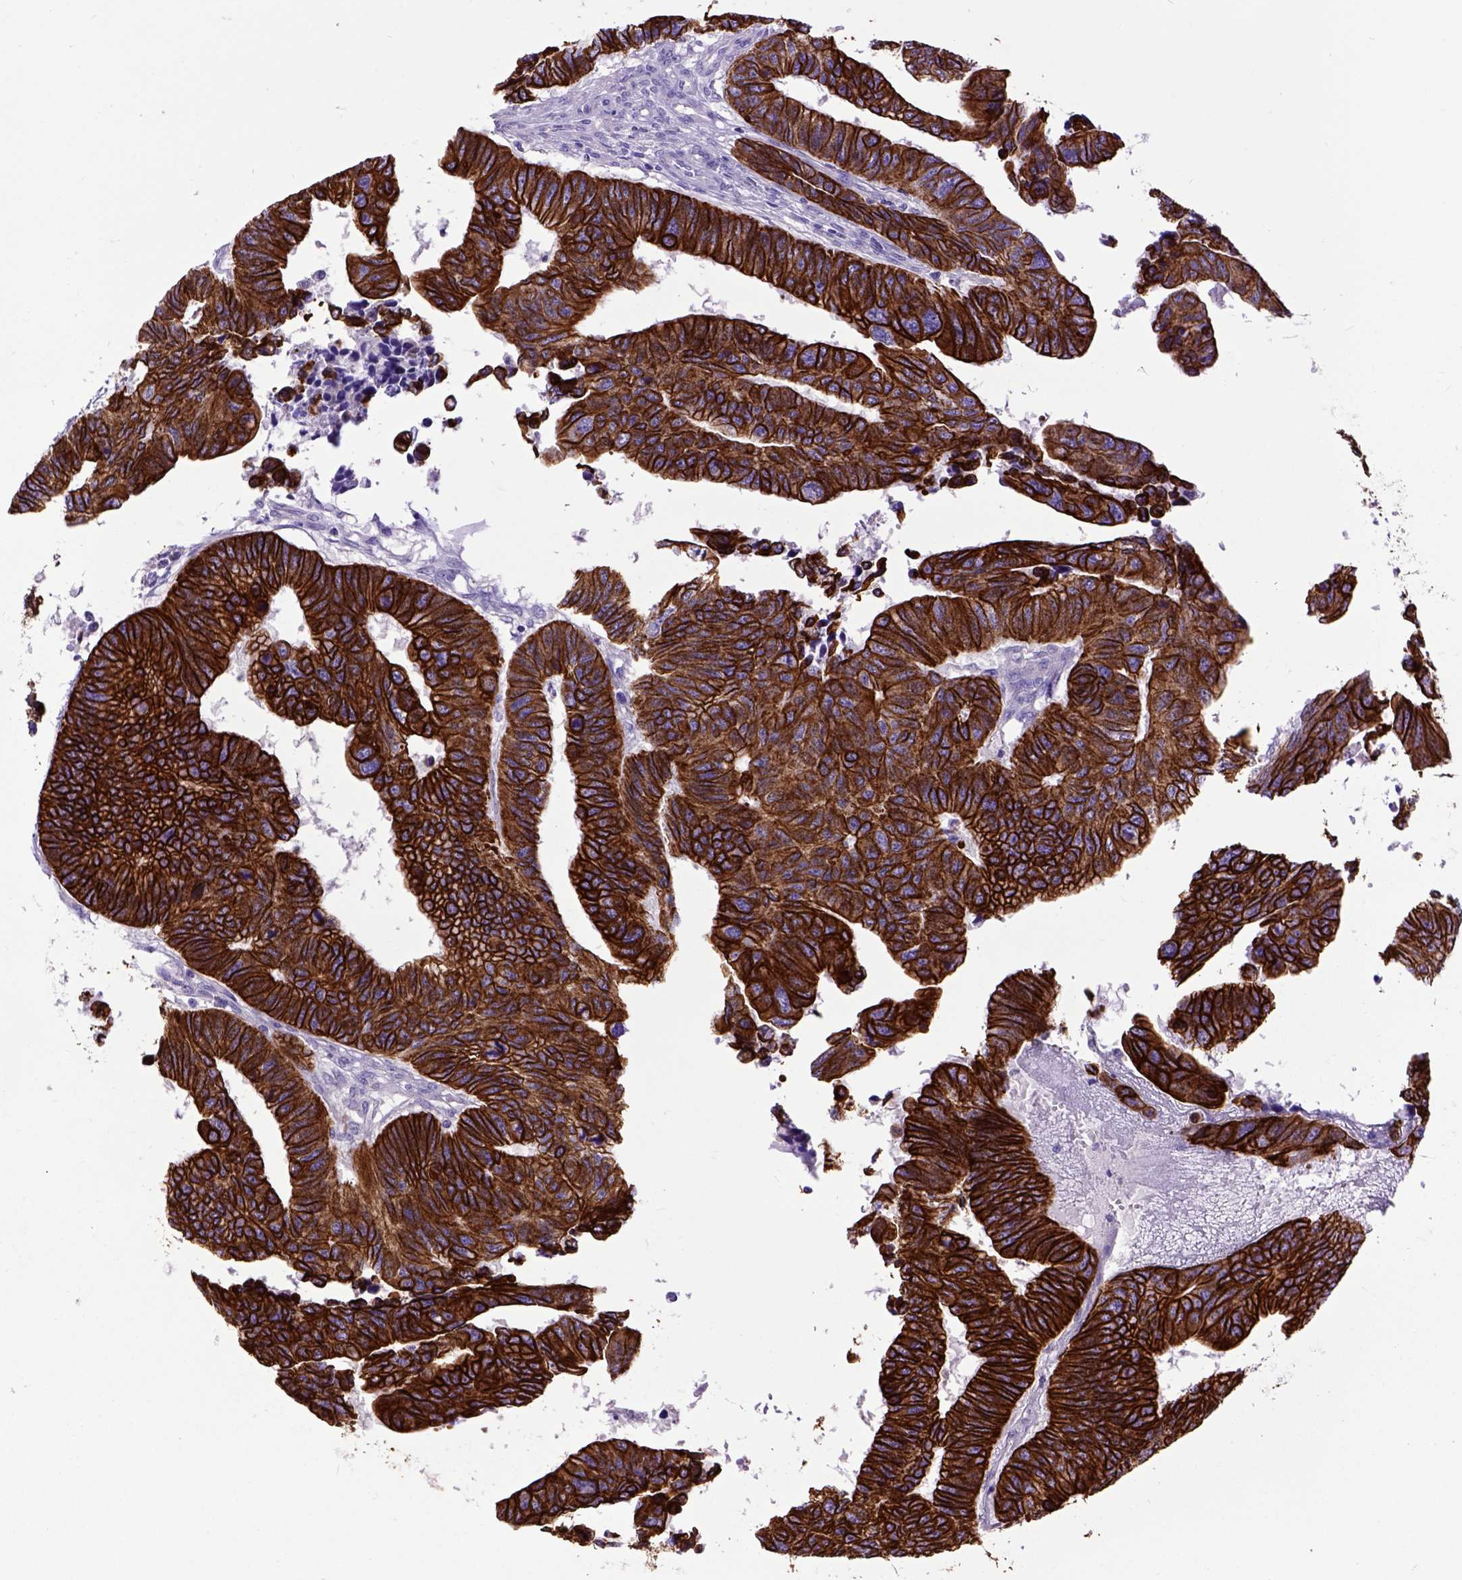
{"staining": {"intensity": "strong", "quantity": ">75%", "location": "cytoplasmic/membranous"}, "tissue": "colorectal cancer", "cell_type": "Tumor cells", "image_type": "cancer", "snomed": [{"axis": "morphology", "description": "Adenocarcinoma, NOS"}, {"axis": "topography", "description": "Rectum"}], "caption": "A micrograph showing strong cytoplasmic/membranous positivity in approximately >75% of tumor cells in colorectal cancer (adenocarcinoma), as visualized by brown immunohistochemical staining.", "gene": "RAB25", "patient": {"sex": "female", "age": 85}}